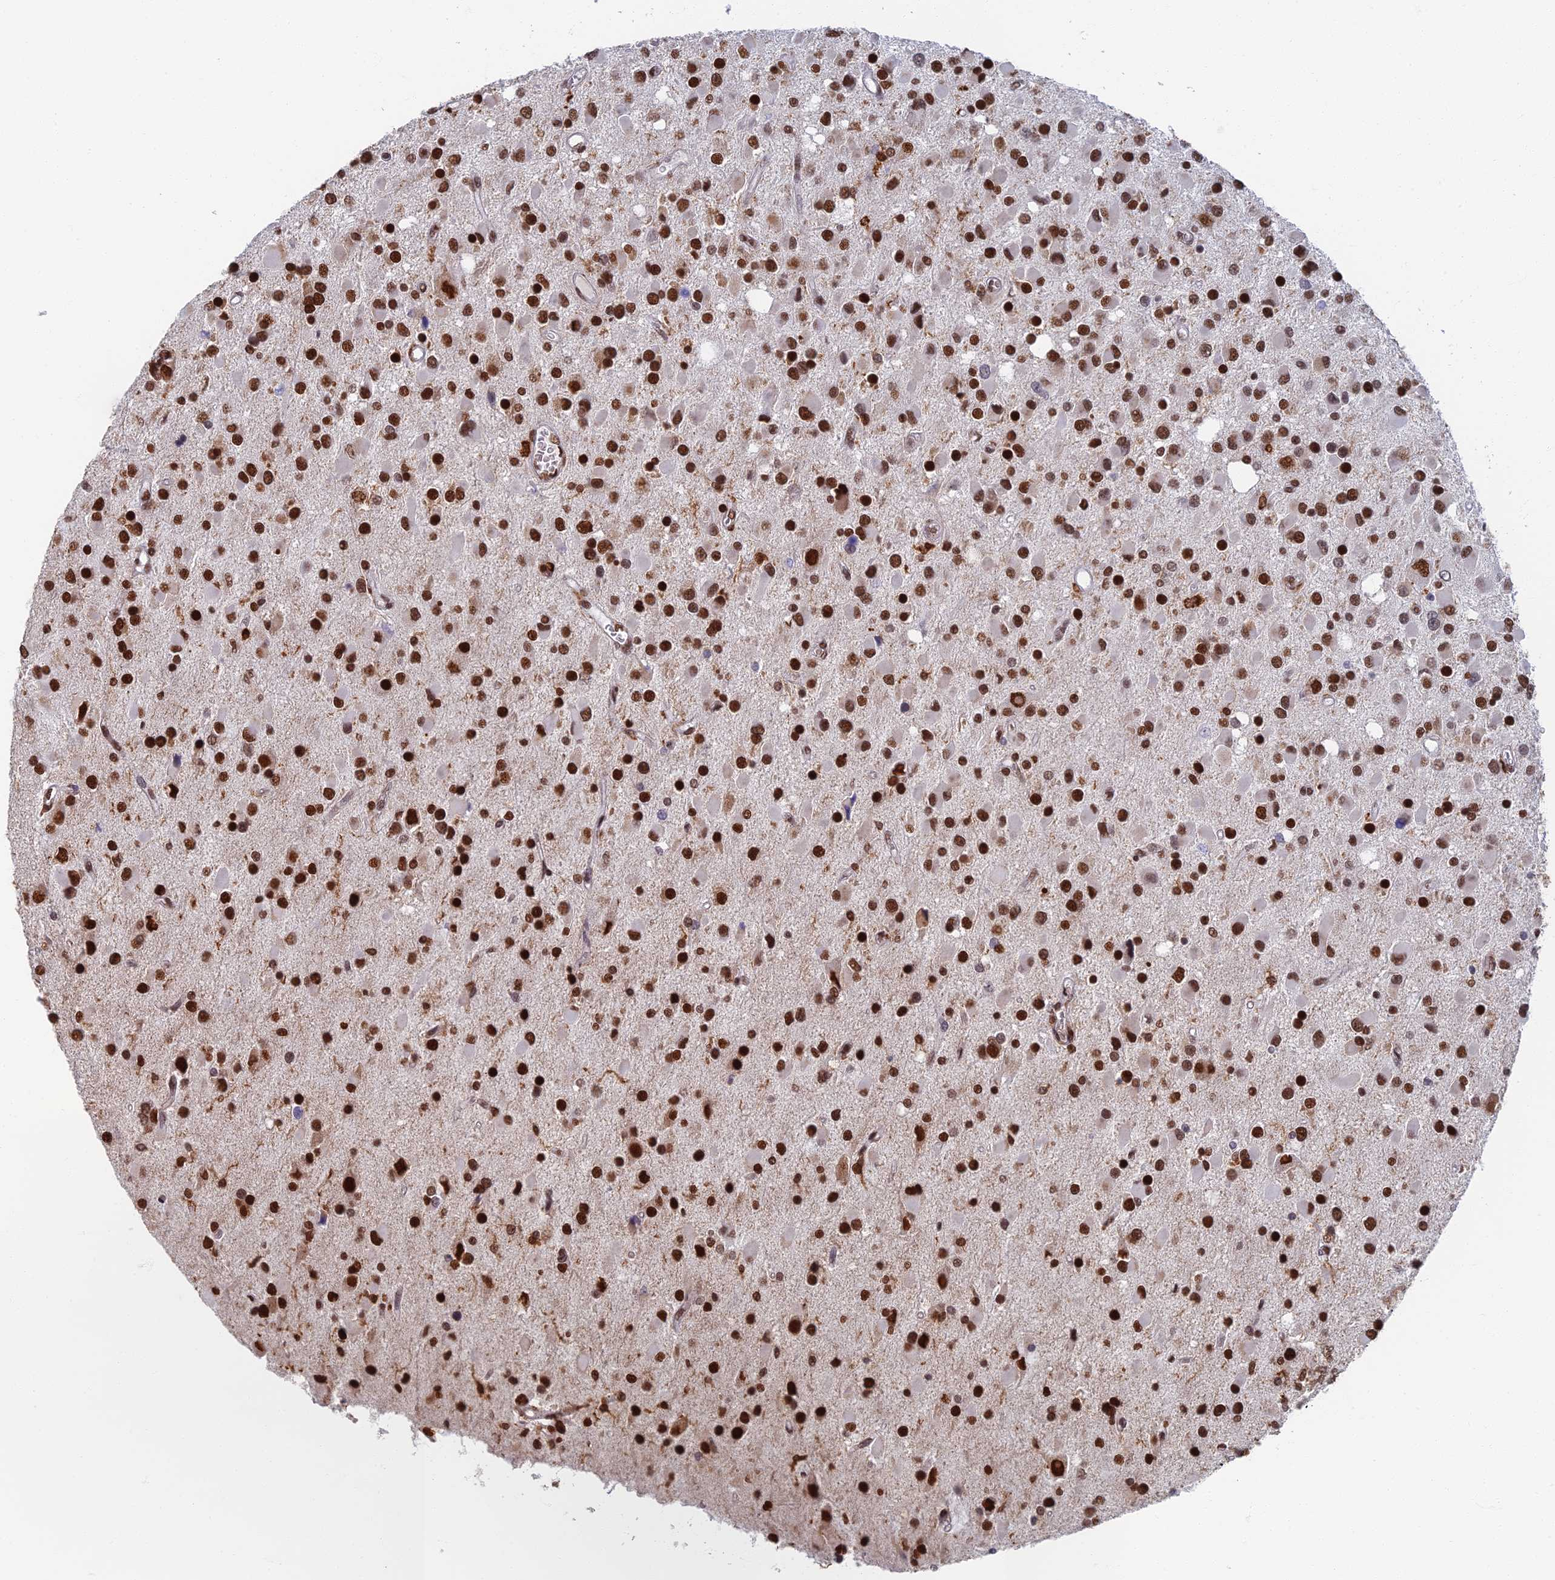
{"staining": {"intensity": "strong", "quantity": ">75%", "location": "nuclear"}, "tissue": "glioma", "cell_type": "Tumor cells", "image_type": "cancer", "snomed": [{"axis": "morphology", "description": "Glioma, malignant, High grade"}, {"axis": "topography", "description": "Brain"}], "caption": "Protein expression analysis of glioma demonstrates strong nuclear staining in about >75% of tumor cells. The protein of interest is shown in brown color, while the nuclei are stained blue.", "gene": "GPATCH1", "patient": {"sex": "male", "age": 53}}